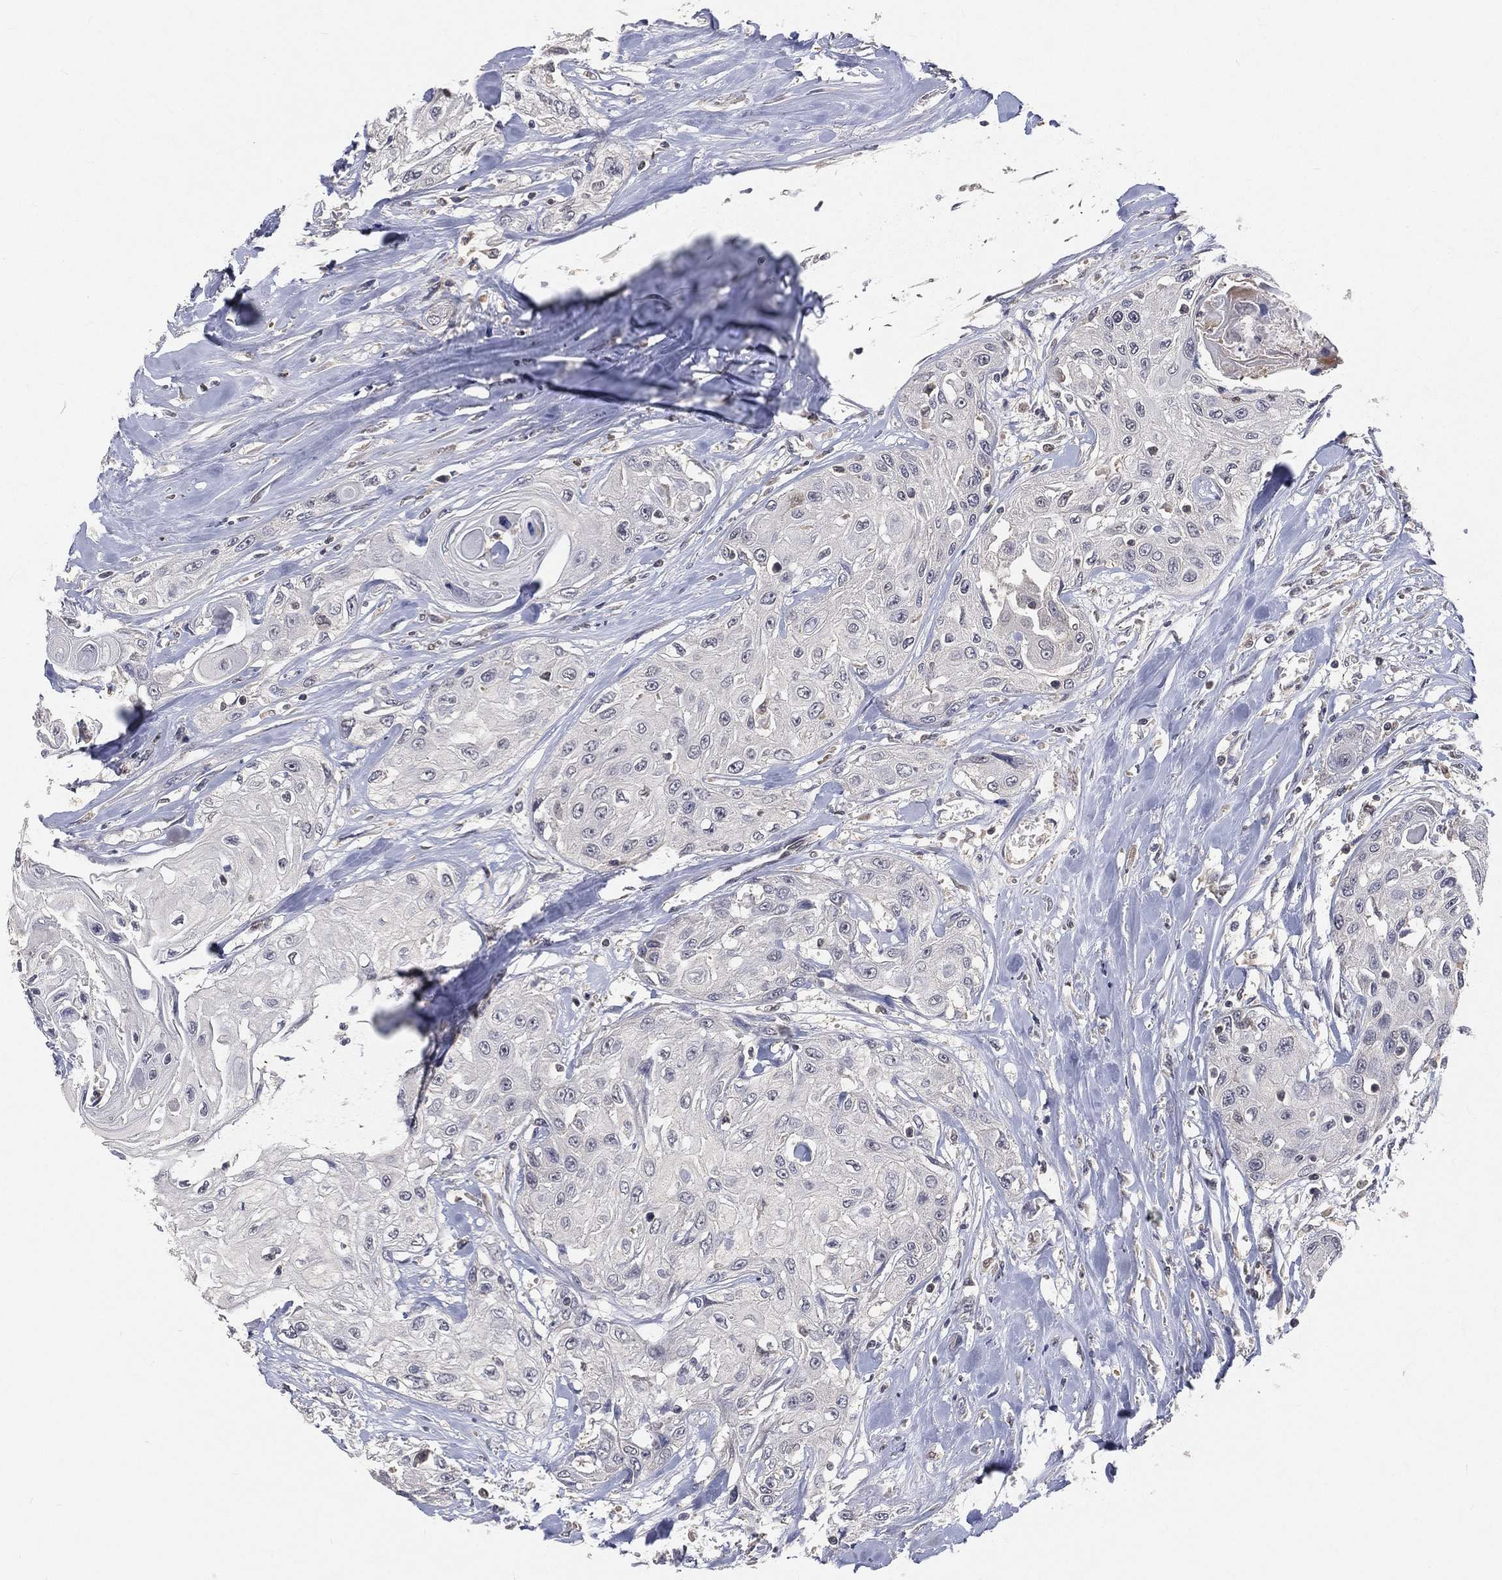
{"staining": {"intensity": "negative", "quantity": "none", "location": "none"}, "tissue": "head and neck cancer", "cell_type": "Tumor cells", "image_type": "cancer", "snomed": [{"axis": "morphology", "description": "Normal tissue, NOS"}, {"axis": "morphology", "description": "Squamous cell carcinoma, NOS"}, {"axis": "topography", "description": "Oral tissue"}, {"axis": "topography", "description": "Peripheral nerve tissue"}, {"axis": "topography", "description": "Head-Neck"}], "caption": "A micrograph of human head and neck cancer is negative for staining in tumor cells. The staining is performed using DAB (3,3'-diaminobenzidine) brown chromogen with nuclei counter-stained in using hematoxylin.", "gene": "MAPK1", "patient": {"sex": "female", "age": 59}}